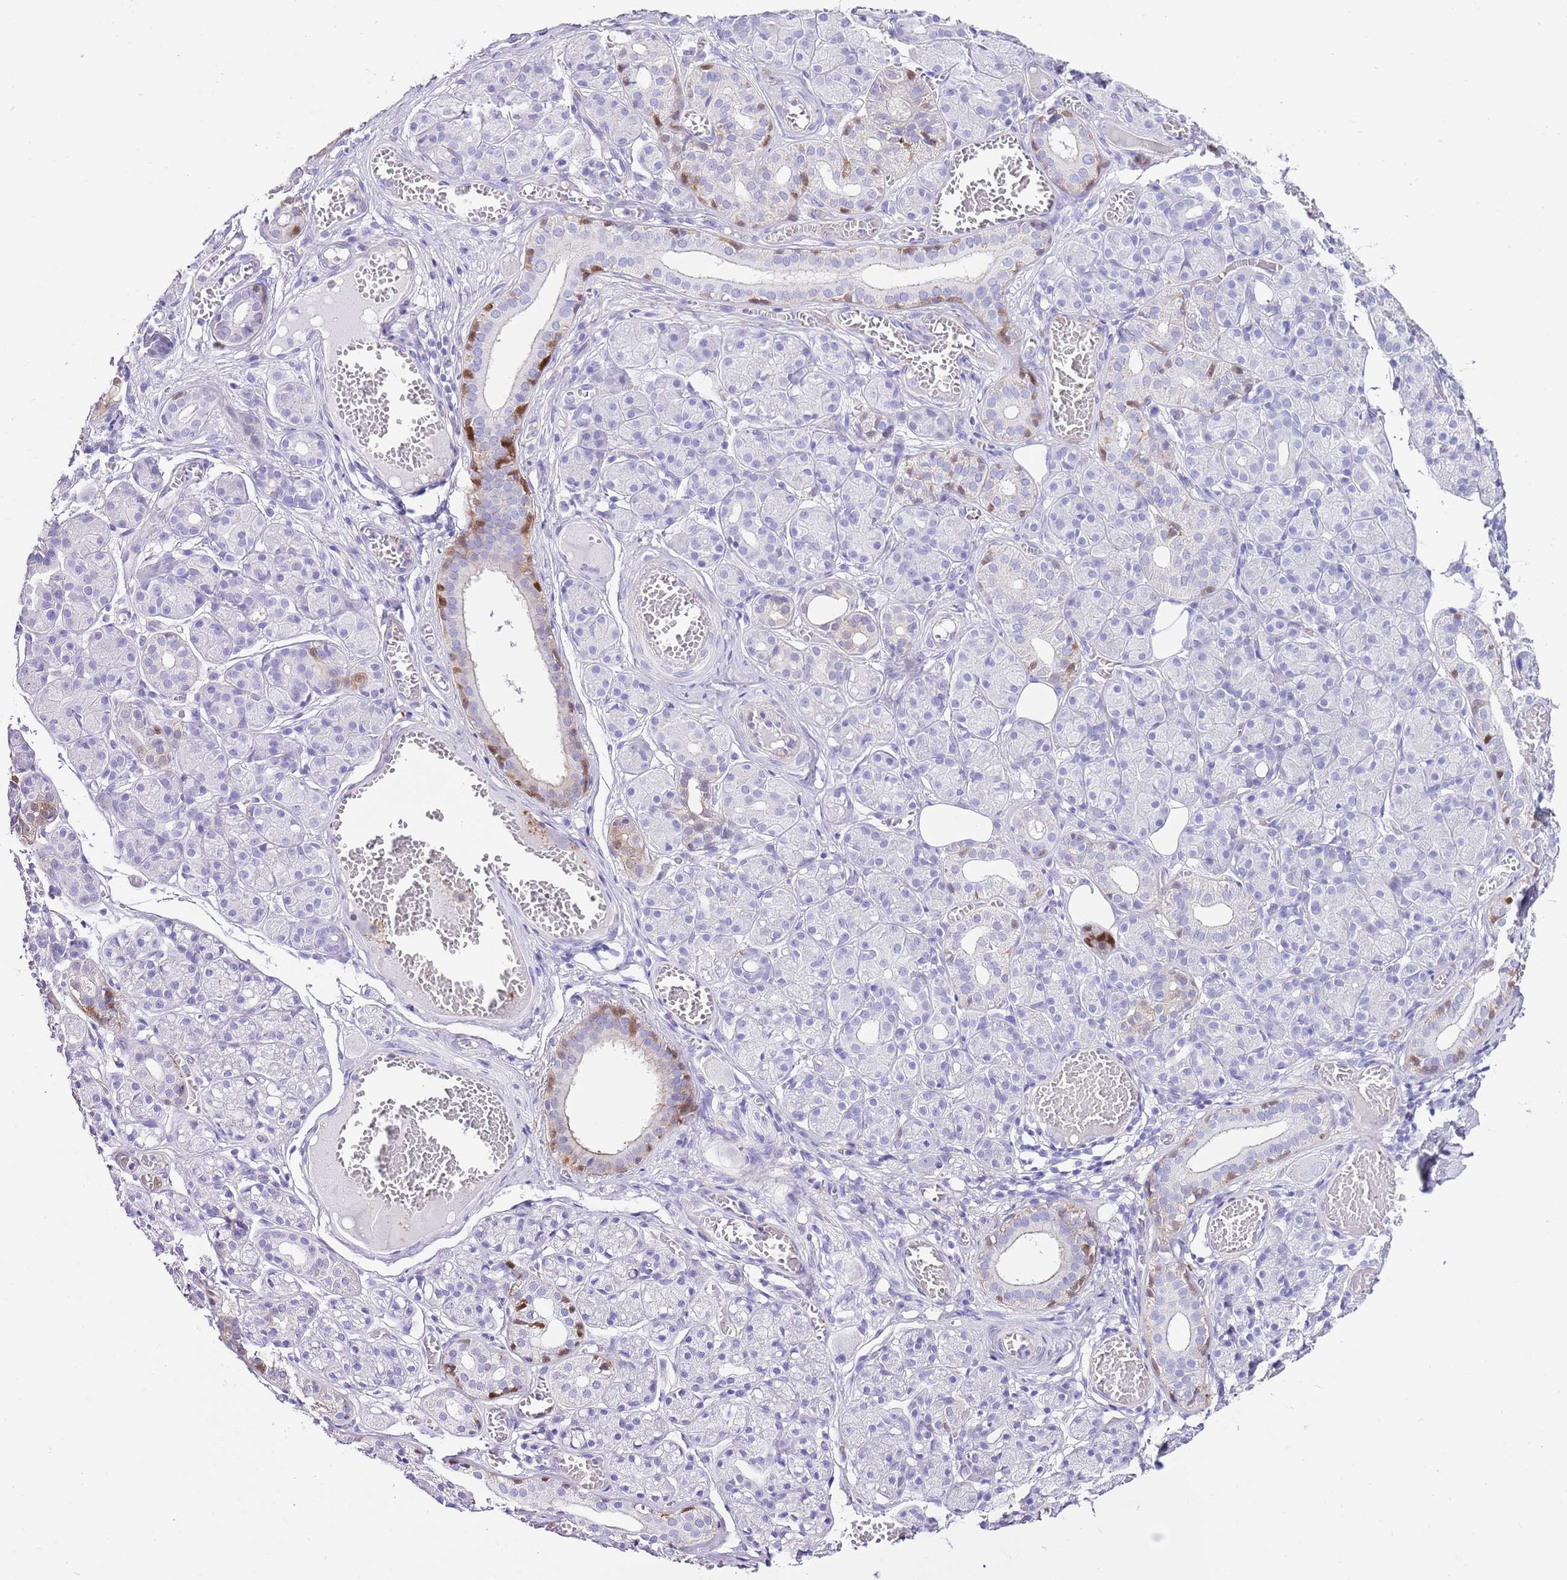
{"staining": {"intensity": "strong", "quantity": "<25%", "location": "cytoplasmic/membranous,nuclear"}, "tissue": "salivary gland", "cell_type": "Glandular cells", "image_type": "normal", "snomed": [{"axis": "morphology", "description": "Normal tissue, NOS"}, {"axis": "topography", "description": "Salivary gland"}], "caption": "Immunohistochemistry (IHC) photomicrograph of unremarkable human salivary gland stained for a protein (brown), which exhibits medium levels of strong cytoplasmic/membranous,nuclear staining in approximately <25% of glandular cells.", "gene": "ALDH3A1", "patient": {"sex": "male", "age": 63}}